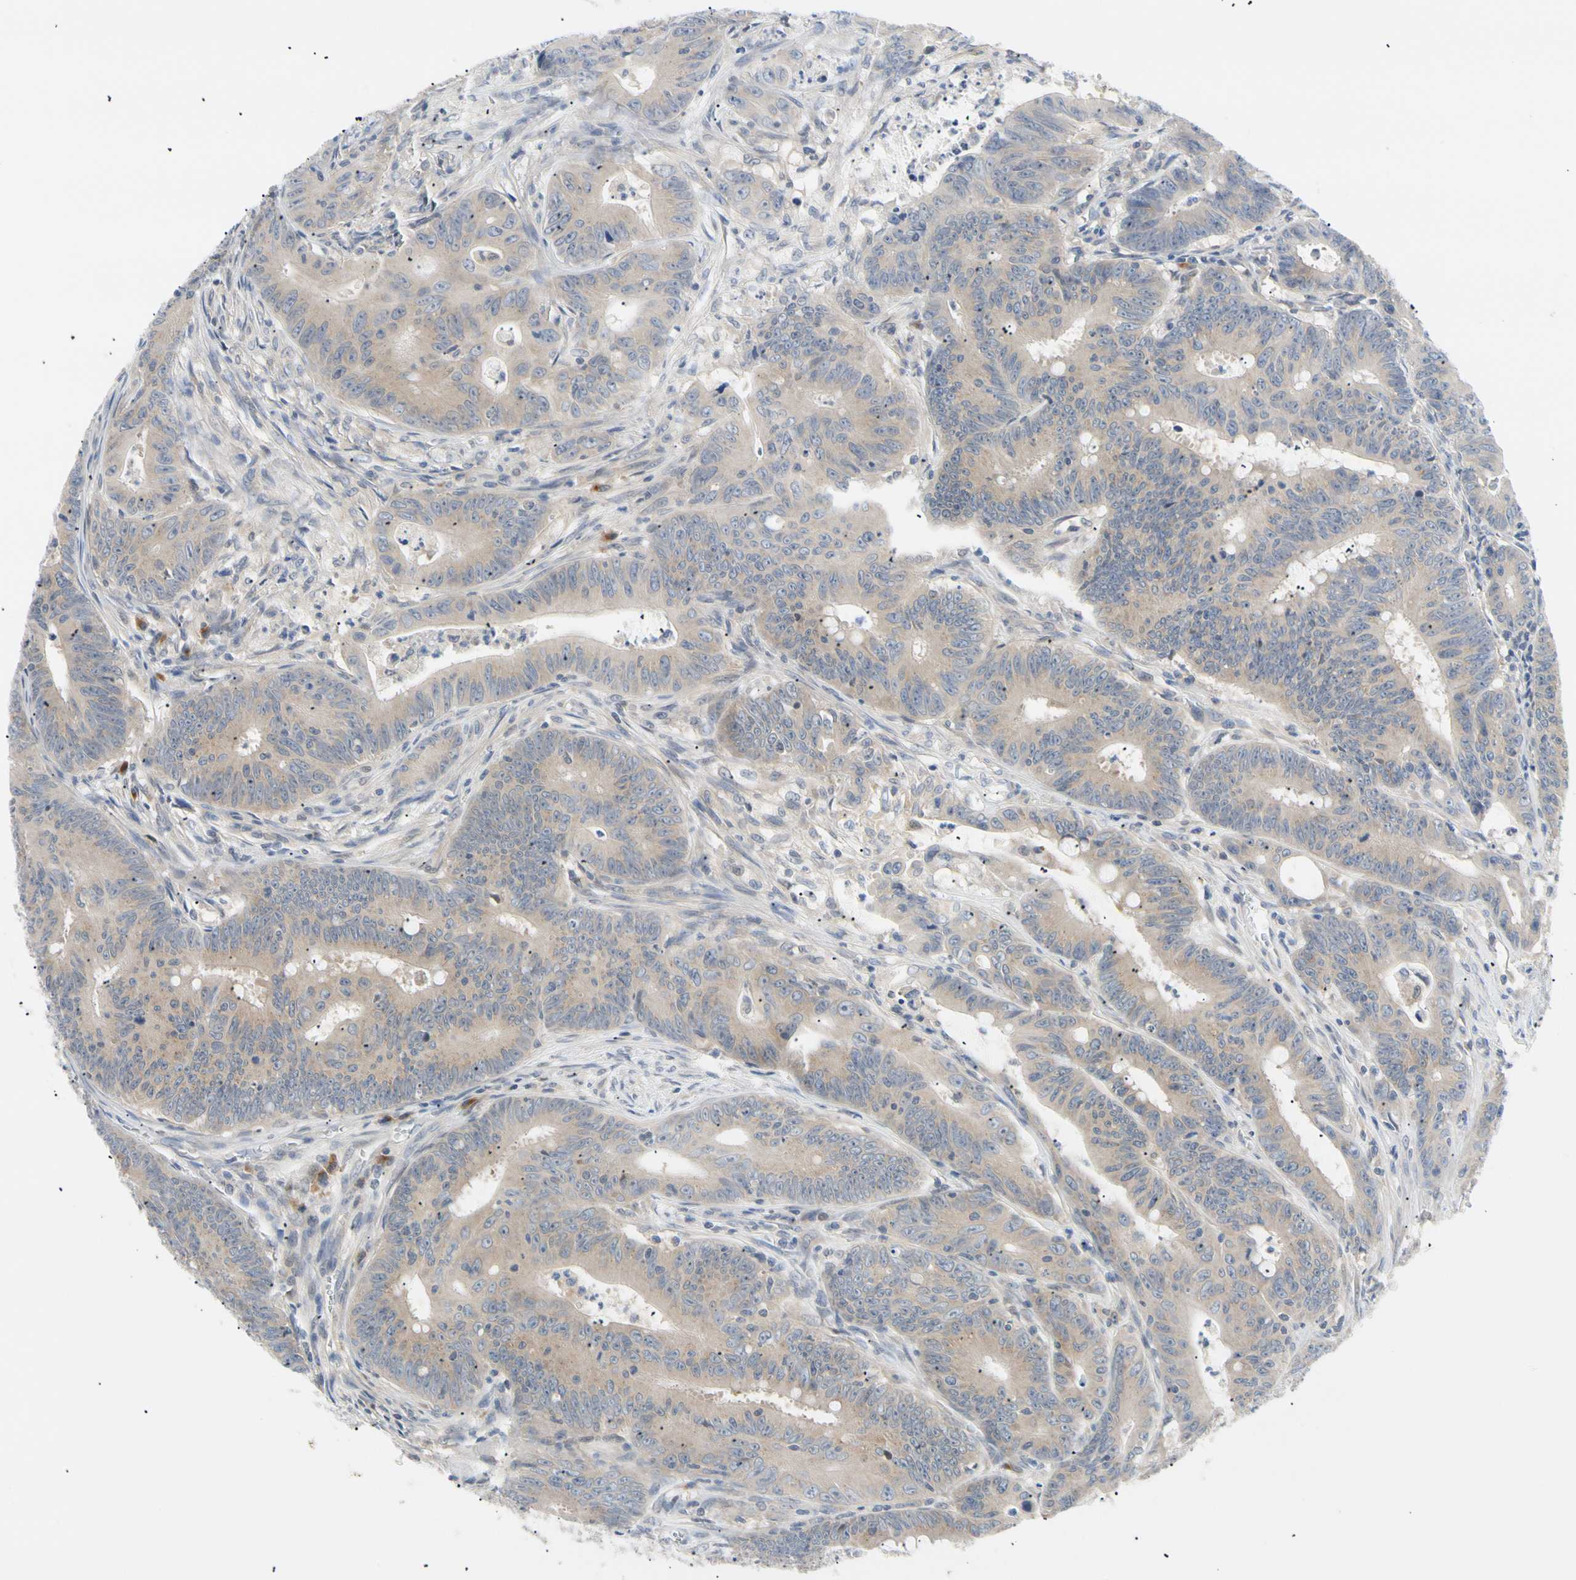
{"staining": {"intensity": "weak", "quantity": ">75%", "location": "cytoplasmic/membranous"}, "tissue": "colorectal cancer", "cell_type": "Tumor cells", "image_type": "cancer", "snomed": [{"axis": "morphology", "description": "Adenocarcinoma, NOS"}, {"axis": "topography", "description": "Colon"}], "caption": "The photomicrograph exhibits a brown stain indicating the presence of a protein in the cytoplasmic/membranous of tumor cells in colorectal cancer.", "gene": "SEC23B", "patient": {"sex": "male", "age": 45}}